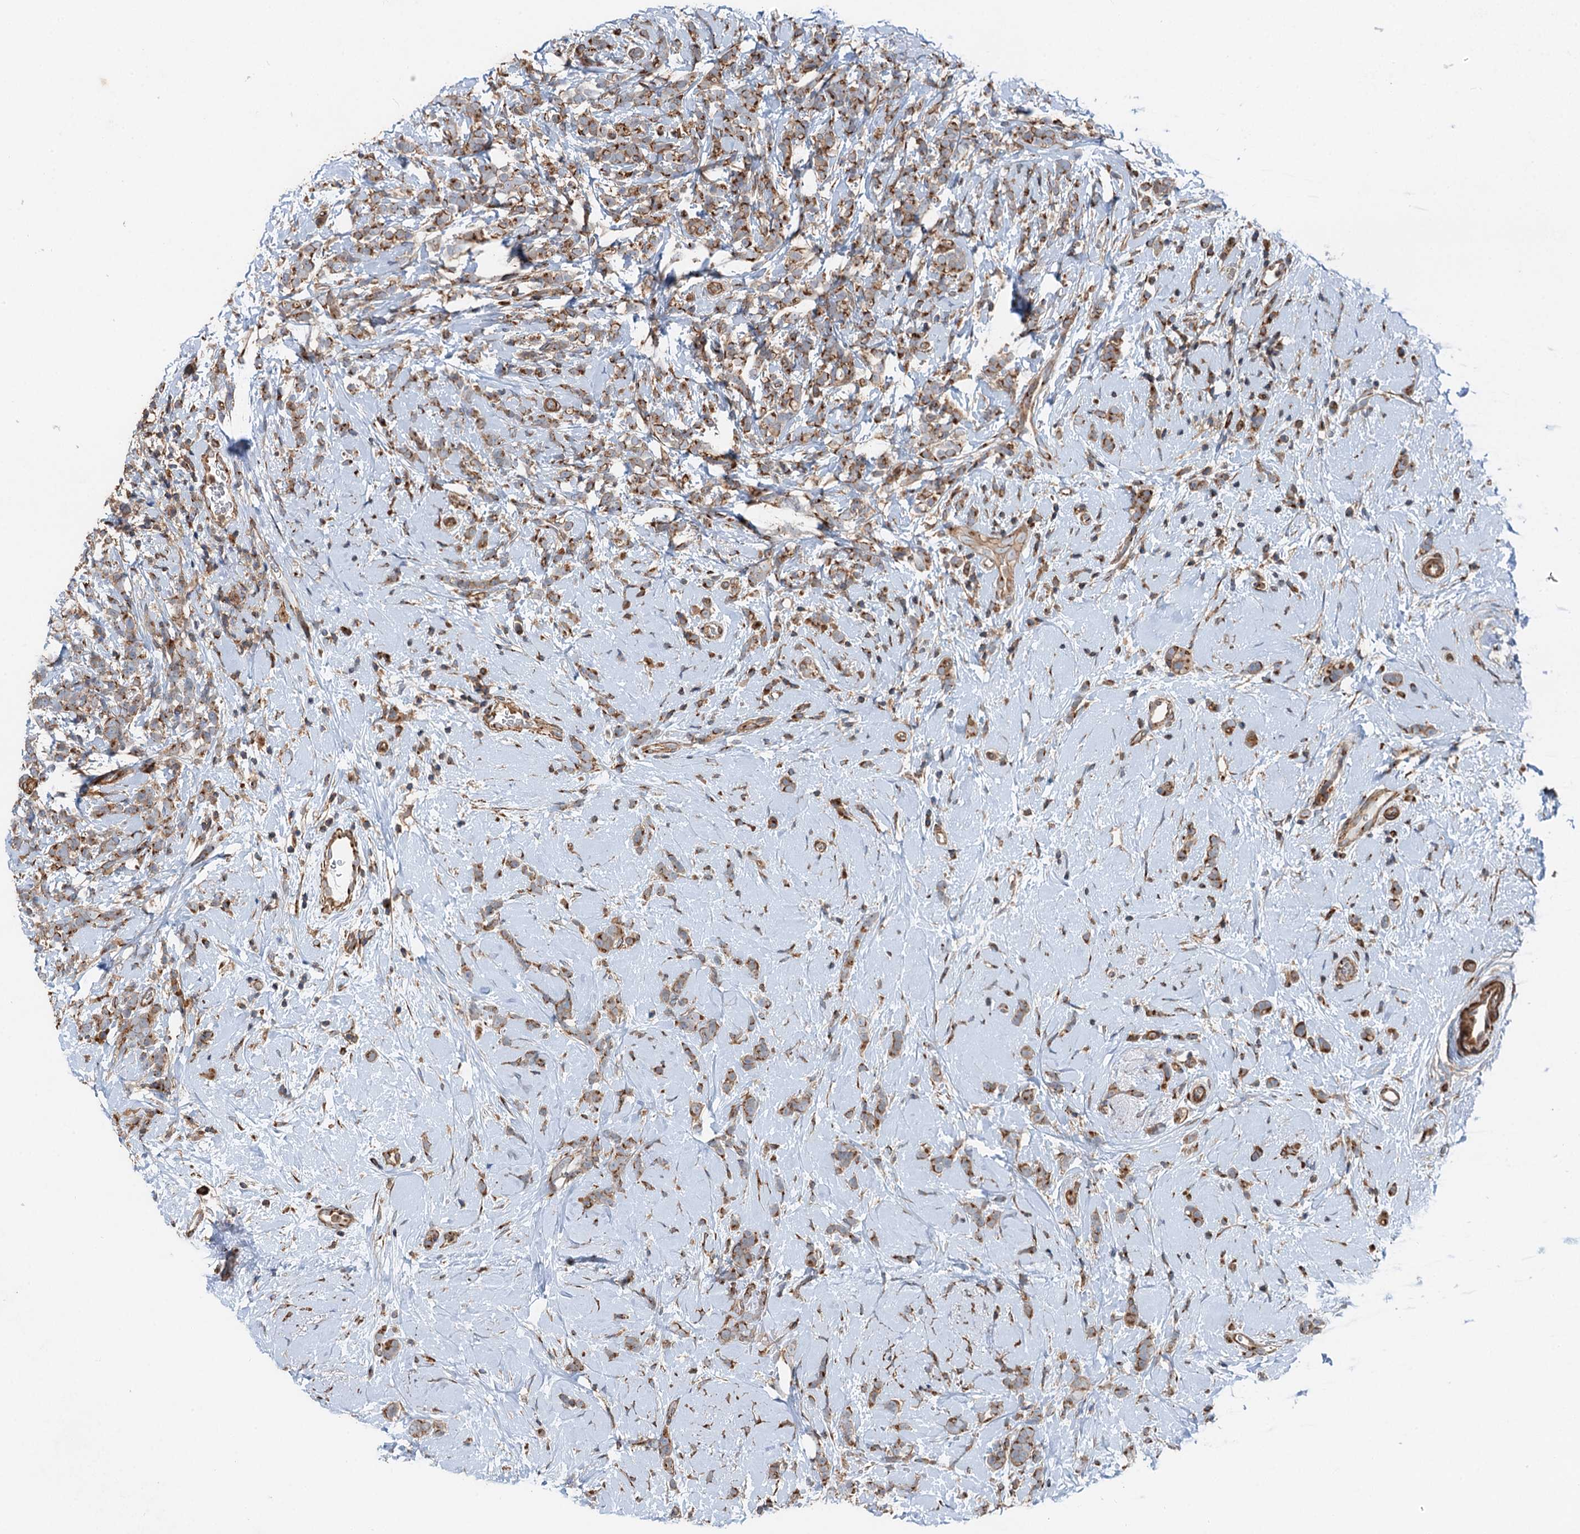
{"staining": {"intensity": "moderate", "quantity": ">75%", "location": "cytoplasmic/membranous"}, "tissue": "breast cancer", "cell_type": "Tumor cells", "image_type": "cancer", "snomed": [{"axis": "morphology", "description": "Lobular carcinoma"}, {"axis": "topography", "description": "Breast"}], "caption": "Immunohistochemistry (IHC) (DAB (3,3'-diaminobenzidine)) staining of breast lobular carcinoma demonstrates moderate cytoplasmic/membranous protein expression in about >75% of tumor cells.", "gene": "ANKRD26", "patient": {"sex": "female", "age": 58}}